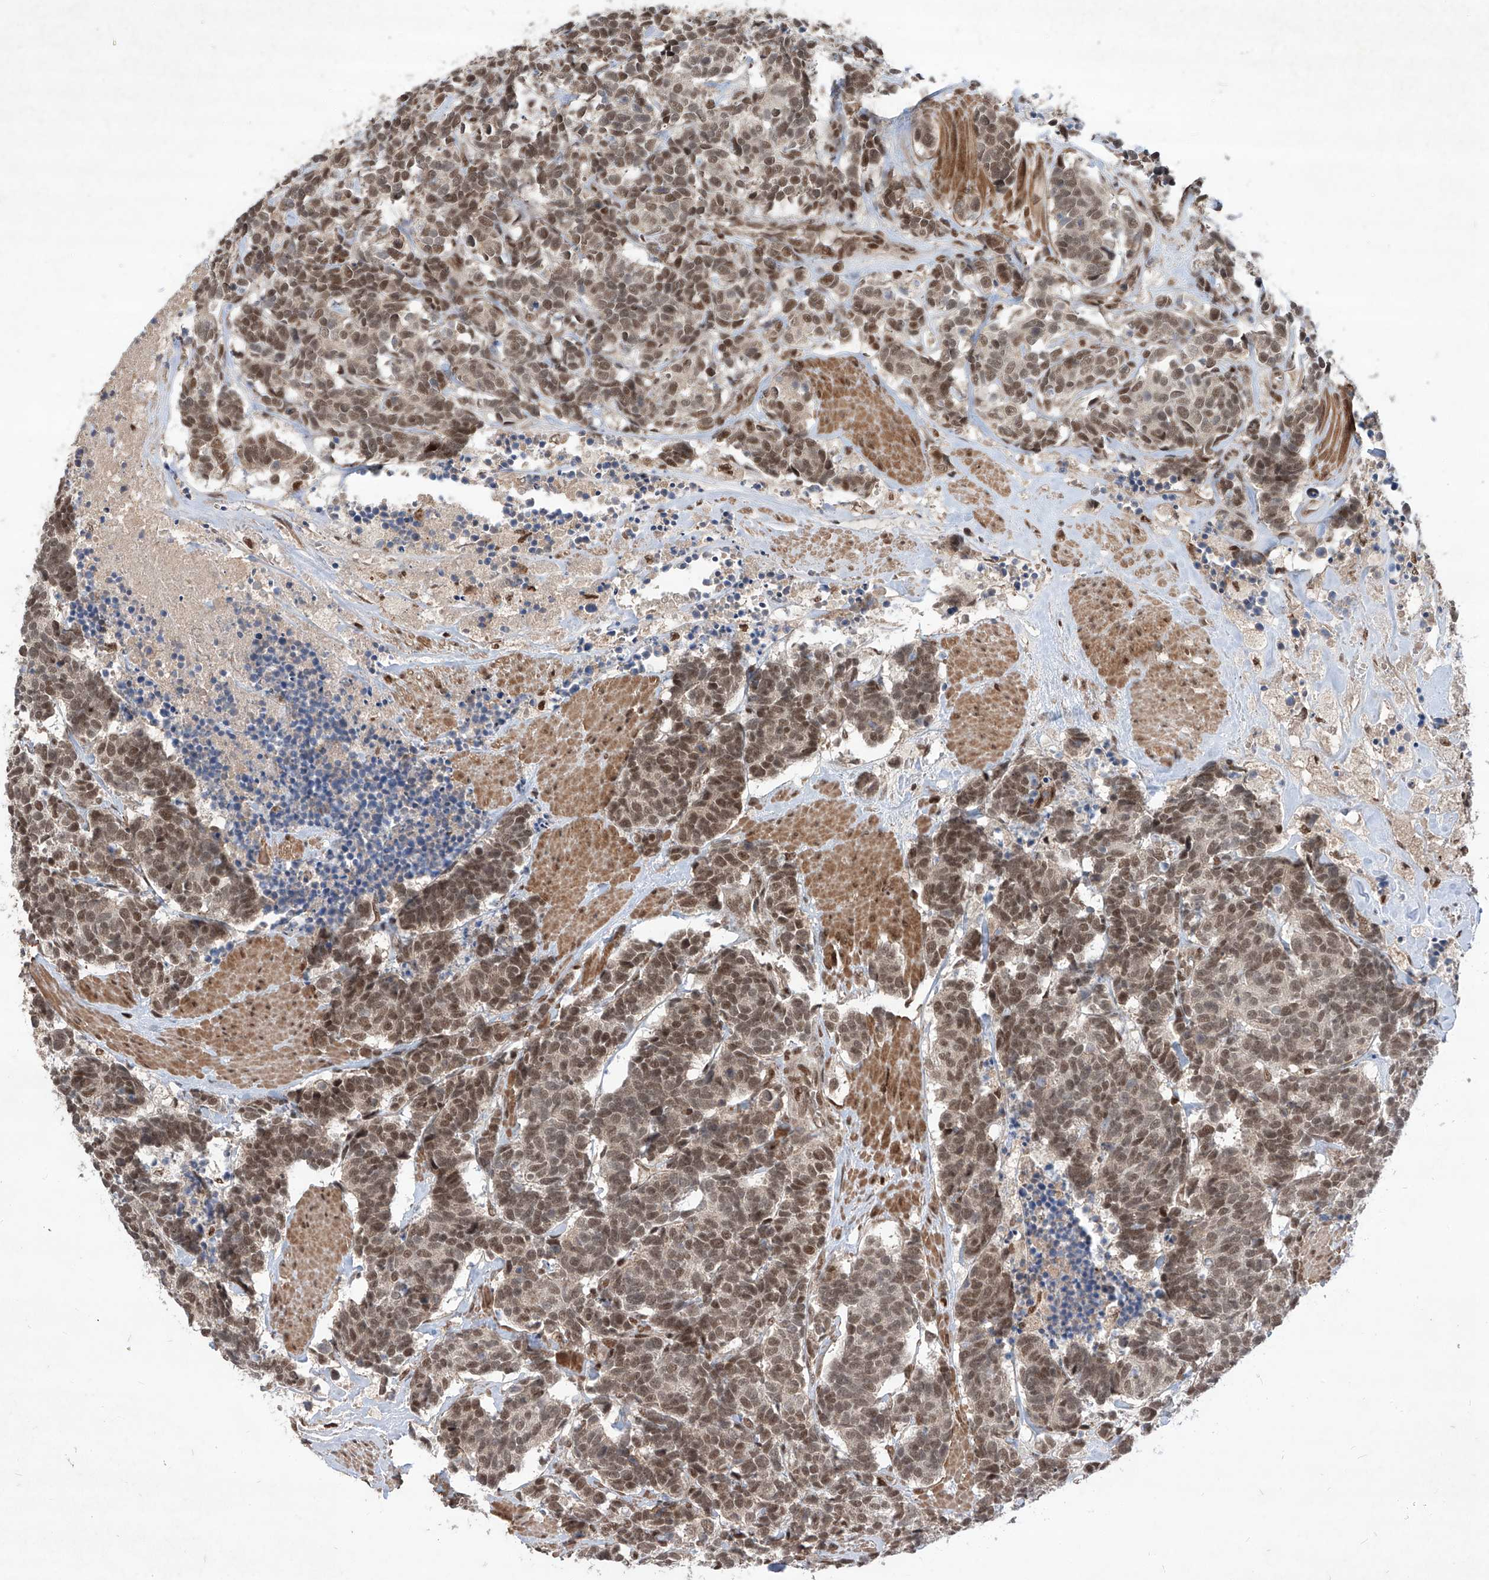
{"staining": {"intensity": "moderate", "quantity": ">75%", "location": "nuclear"}, "tissue": "carcinoid", "cell_type": "Tumor cells", "image_type": "cancer", "snomed": [{"axis": "morphology", "description": "Carcinoma, NOS"}, {"axis": "morphology", "description": "Carcinoid, malignant, NOS"}, {"axis": "topography", "description": "Urinary bladder"}], "caption": "A histopathology image showing moderate nuclear expression in approximately >75% of tumor cells in malignant carcinoid, as visualized by brown immunohistochemical staining.", "gene": "IRF2", "patient": {"sex": "male", "age": 57}}